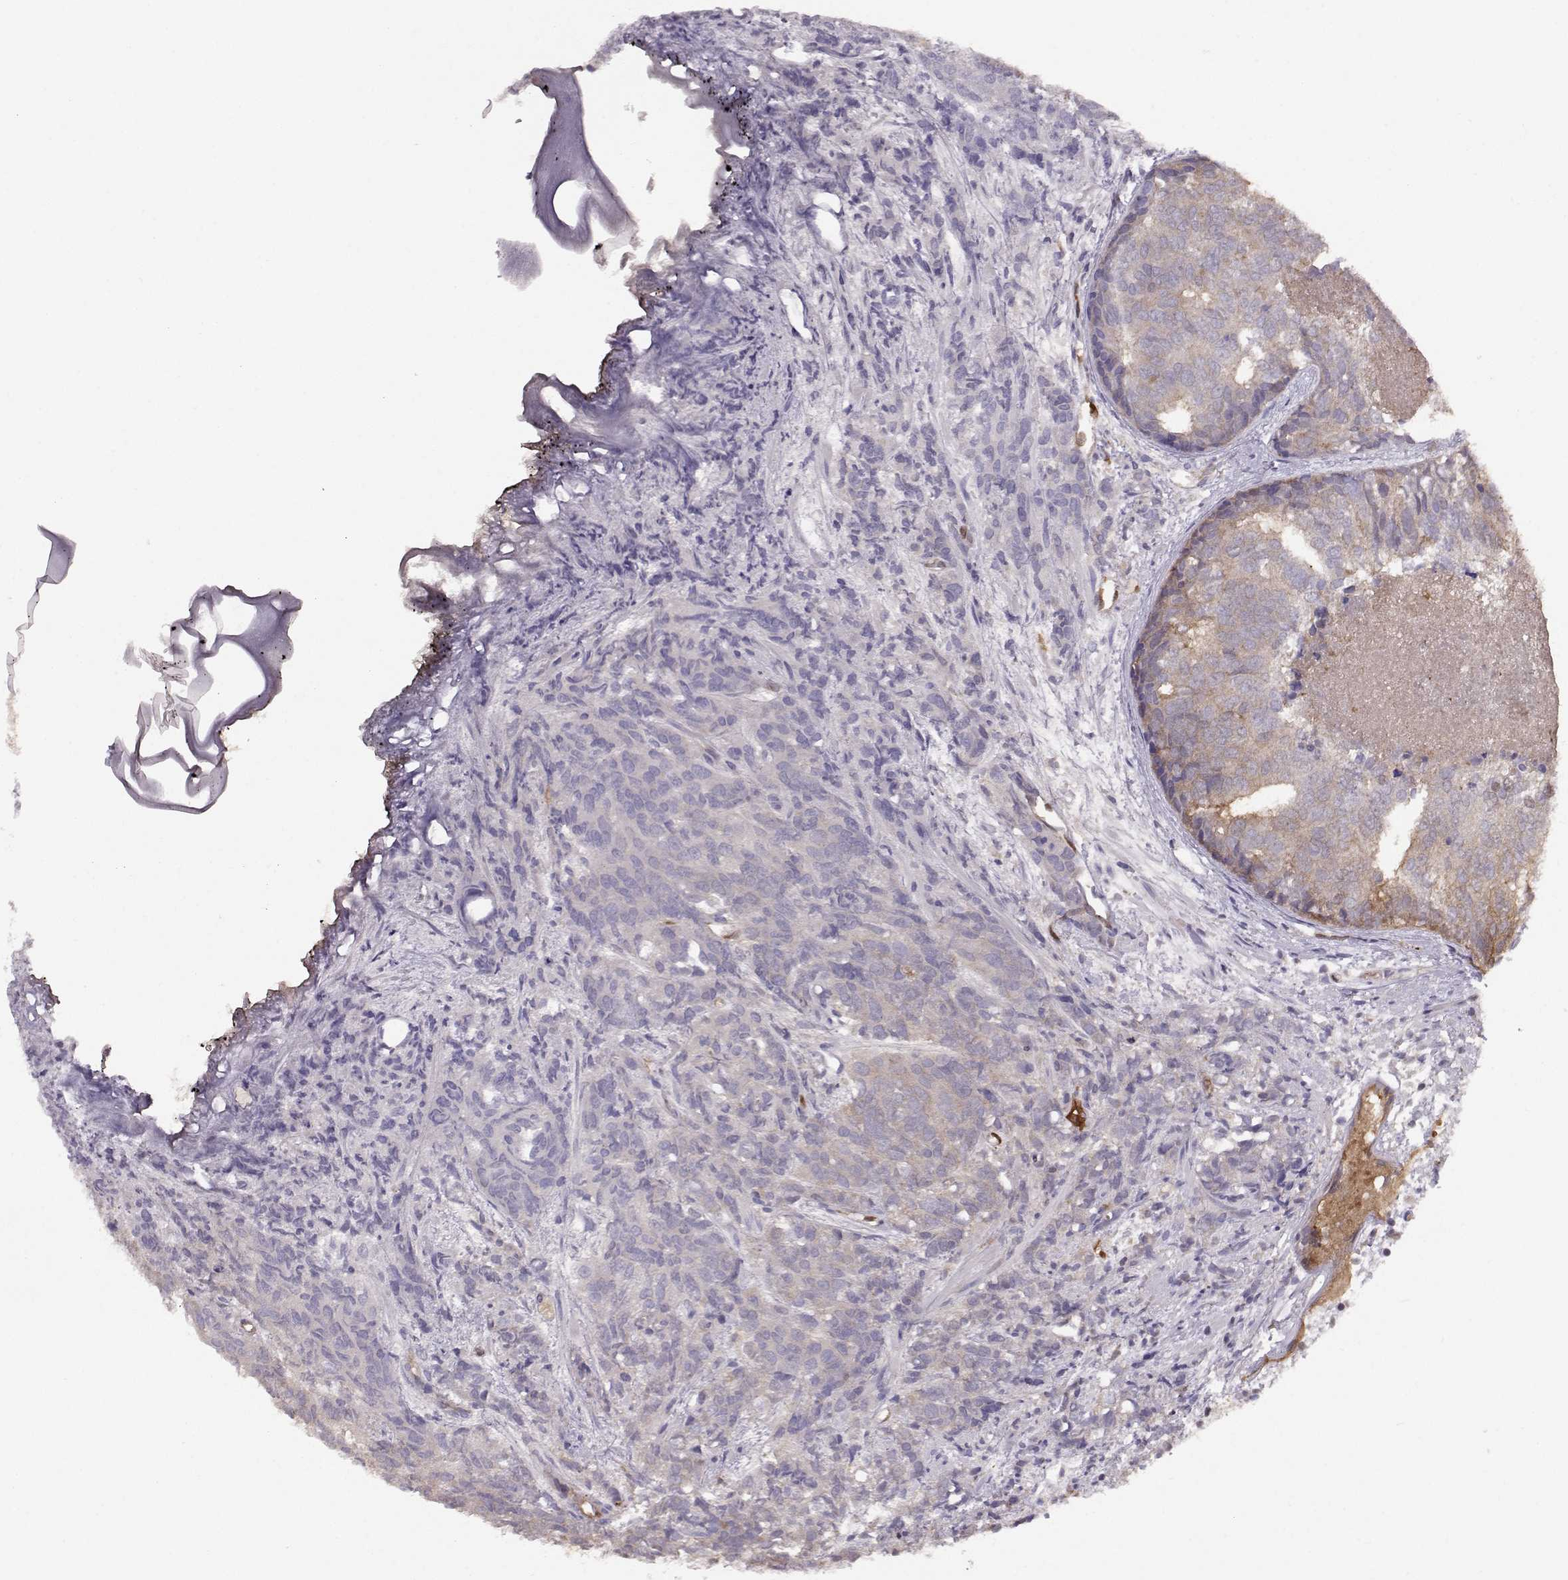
{"staining": {"intensity": "negative", "quantity": "none", "location": "none"}, "tissue": "prostate cancer", "cell_type": "Tumor cells", "image_type": "cancer", "snomed": [{"axis": "morphology", "description": "Adenocarcinoma, High grade"}, {"axis": "topography", "description": "Prostate"}], "caption": "Protein analysis of prostate cancer (high-grade adenocarcinoma) displays no significant expression in tumor cells.", "gene": "PNP", "patient": {"sex": "male", "age": 58}}